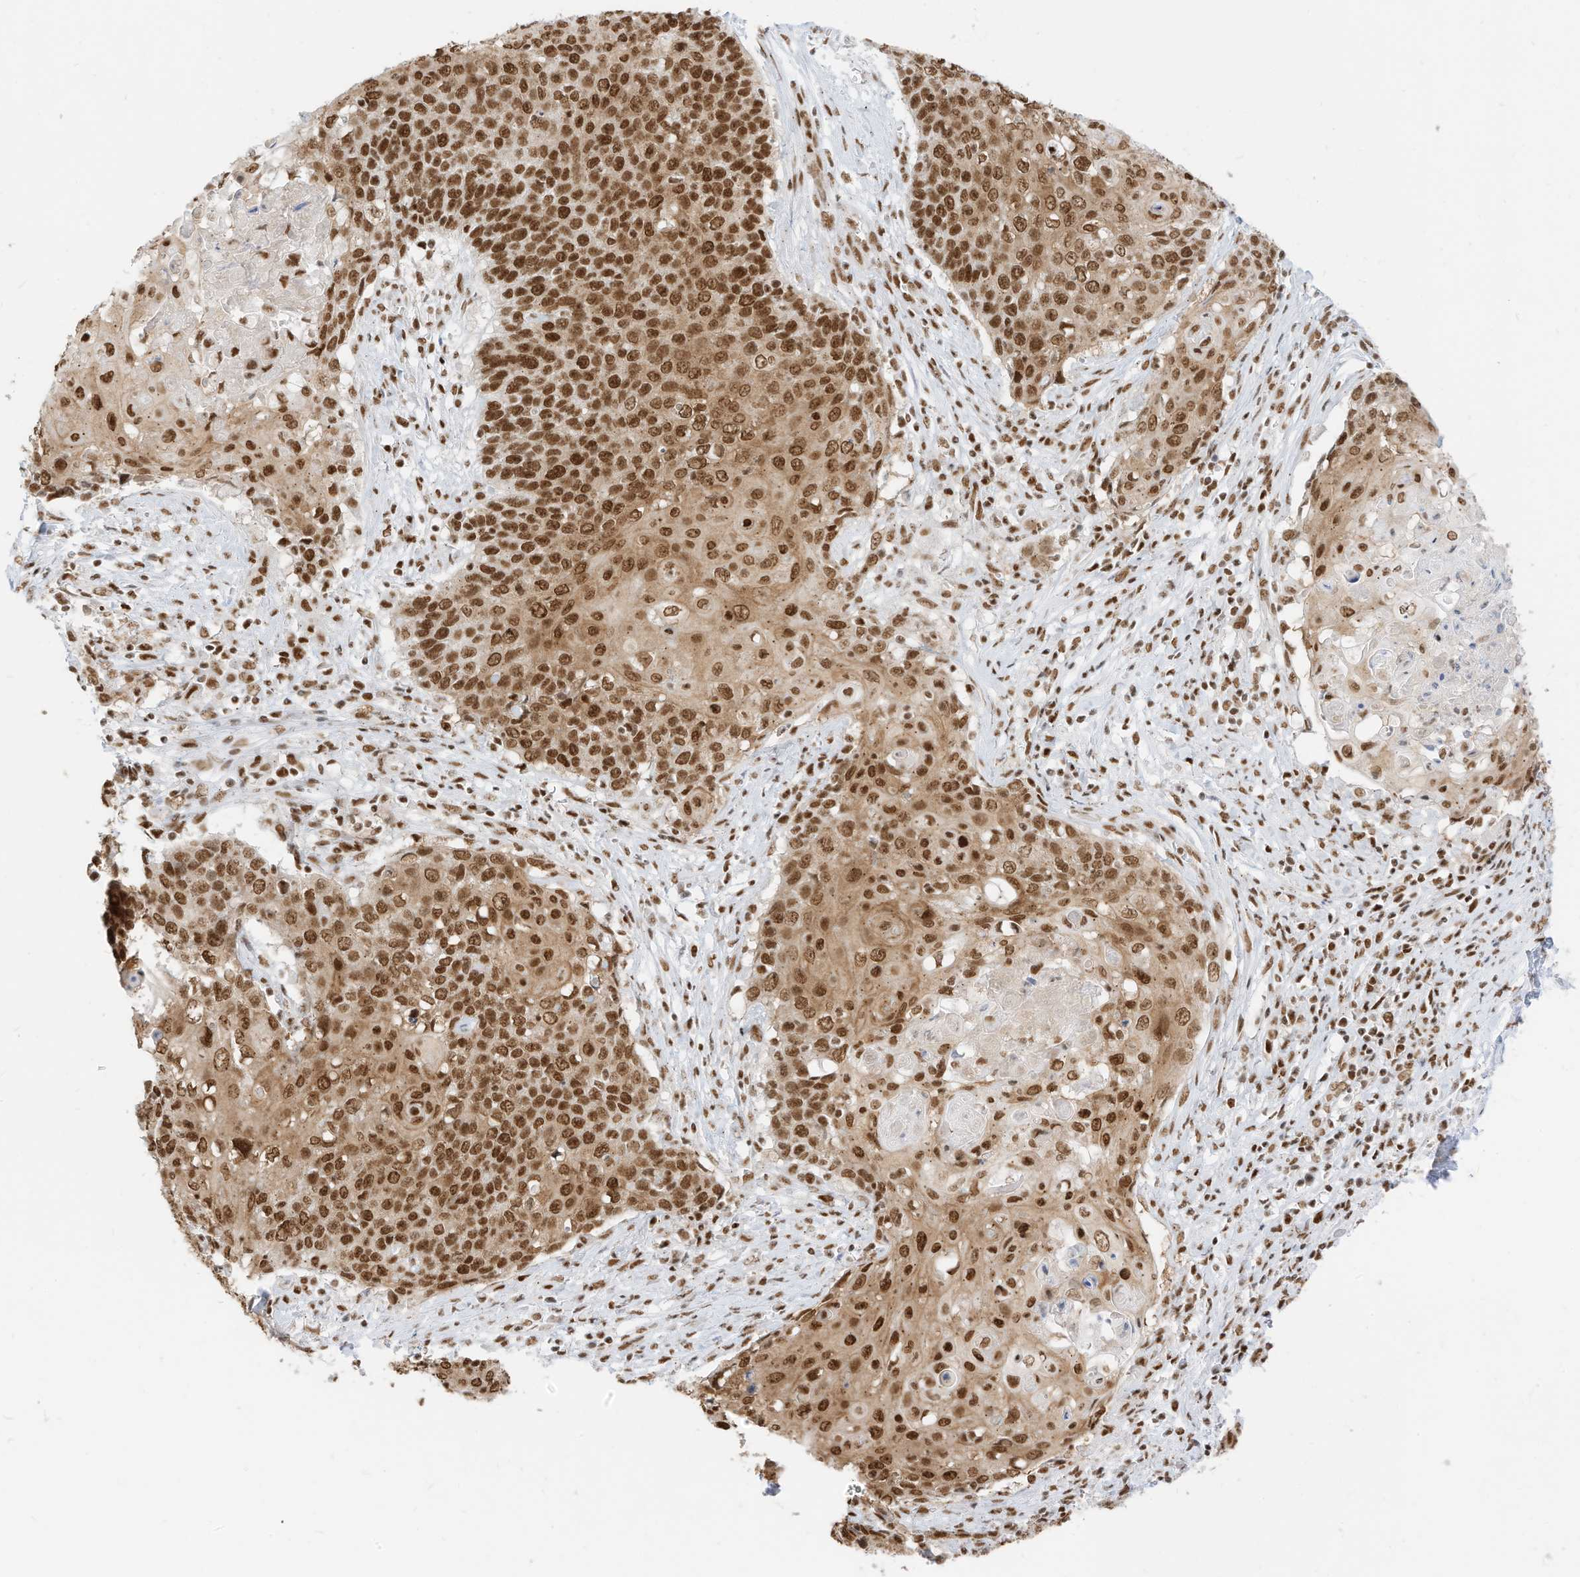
{"staining": {"intensity": "moderate", "quantity": ">75%", "location": "nuclear"}, "tissue": "cervical cancer", "cell_type": "Tumor cells", "image_type": "cancer", "snomed": [{"axis": "morphology", "description": "Squamous cell carcinoma, NOS"}, {"axis": "topography", "description": "Cervix"}], "caption": "An image of cervical cancer (squamous cell carcinoma) stained for a protein displays moderate nuclear brown staining in tumor cells.", "gene": "SMARCA2", "patient": {"sex": "female", "age": 39}}